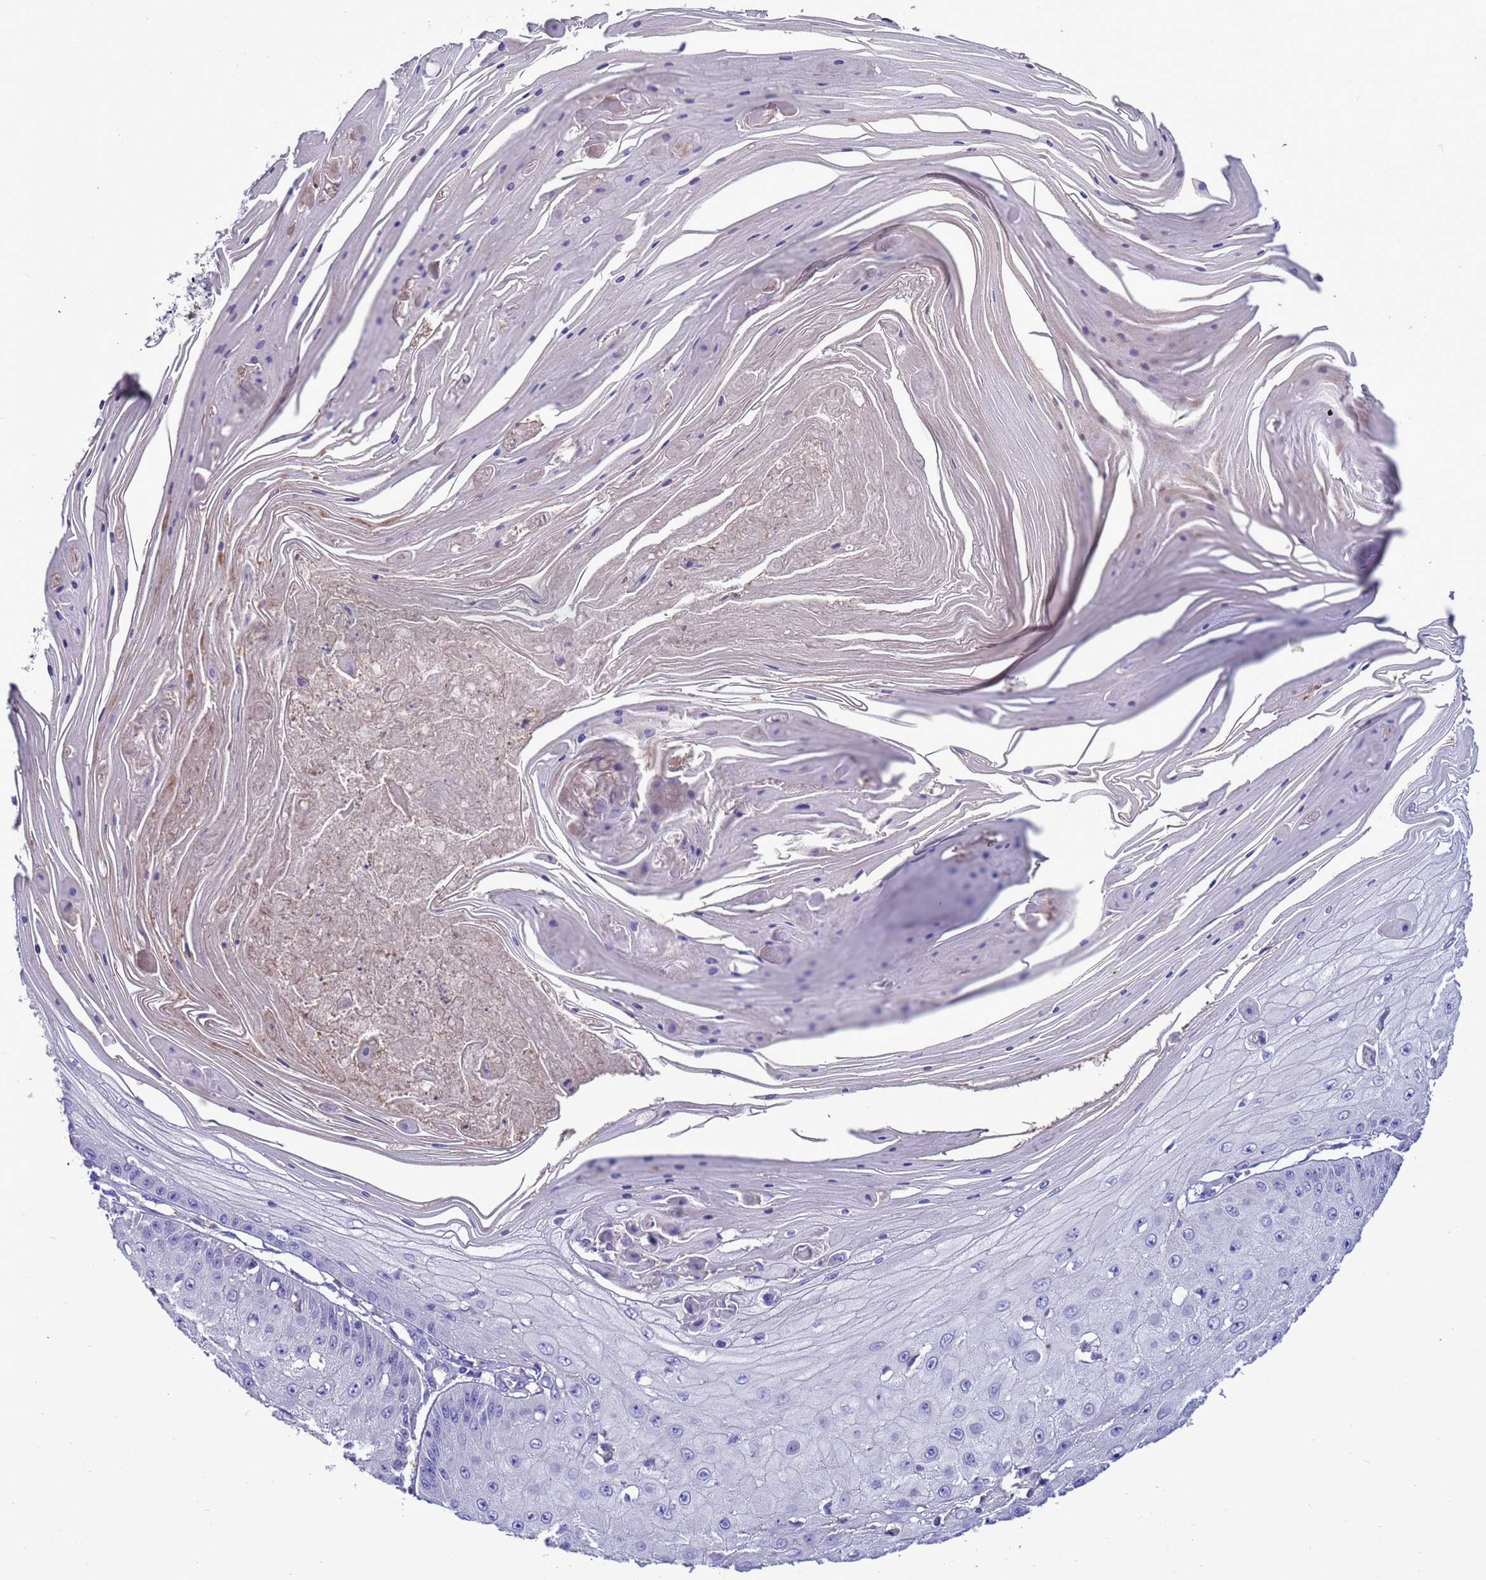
{"staining": {"intensity": "negative", "quantity": "none", "location": "none"}, "tissue": "skin cancer", "cell_type": "Tumor cells", "image_type": "cancer", "snomed": [{"axis": "morphology", "description": "Squamous cell carcinoma, NOS"}, {"axis": "topography", "description": "Skin"}], "caption": "The photomicrograph exhibits no staining of tumor cells in skin squamous cell carcinoma.", "gene": "KICS2", "patient": {"sex": "male", "age": 70}}